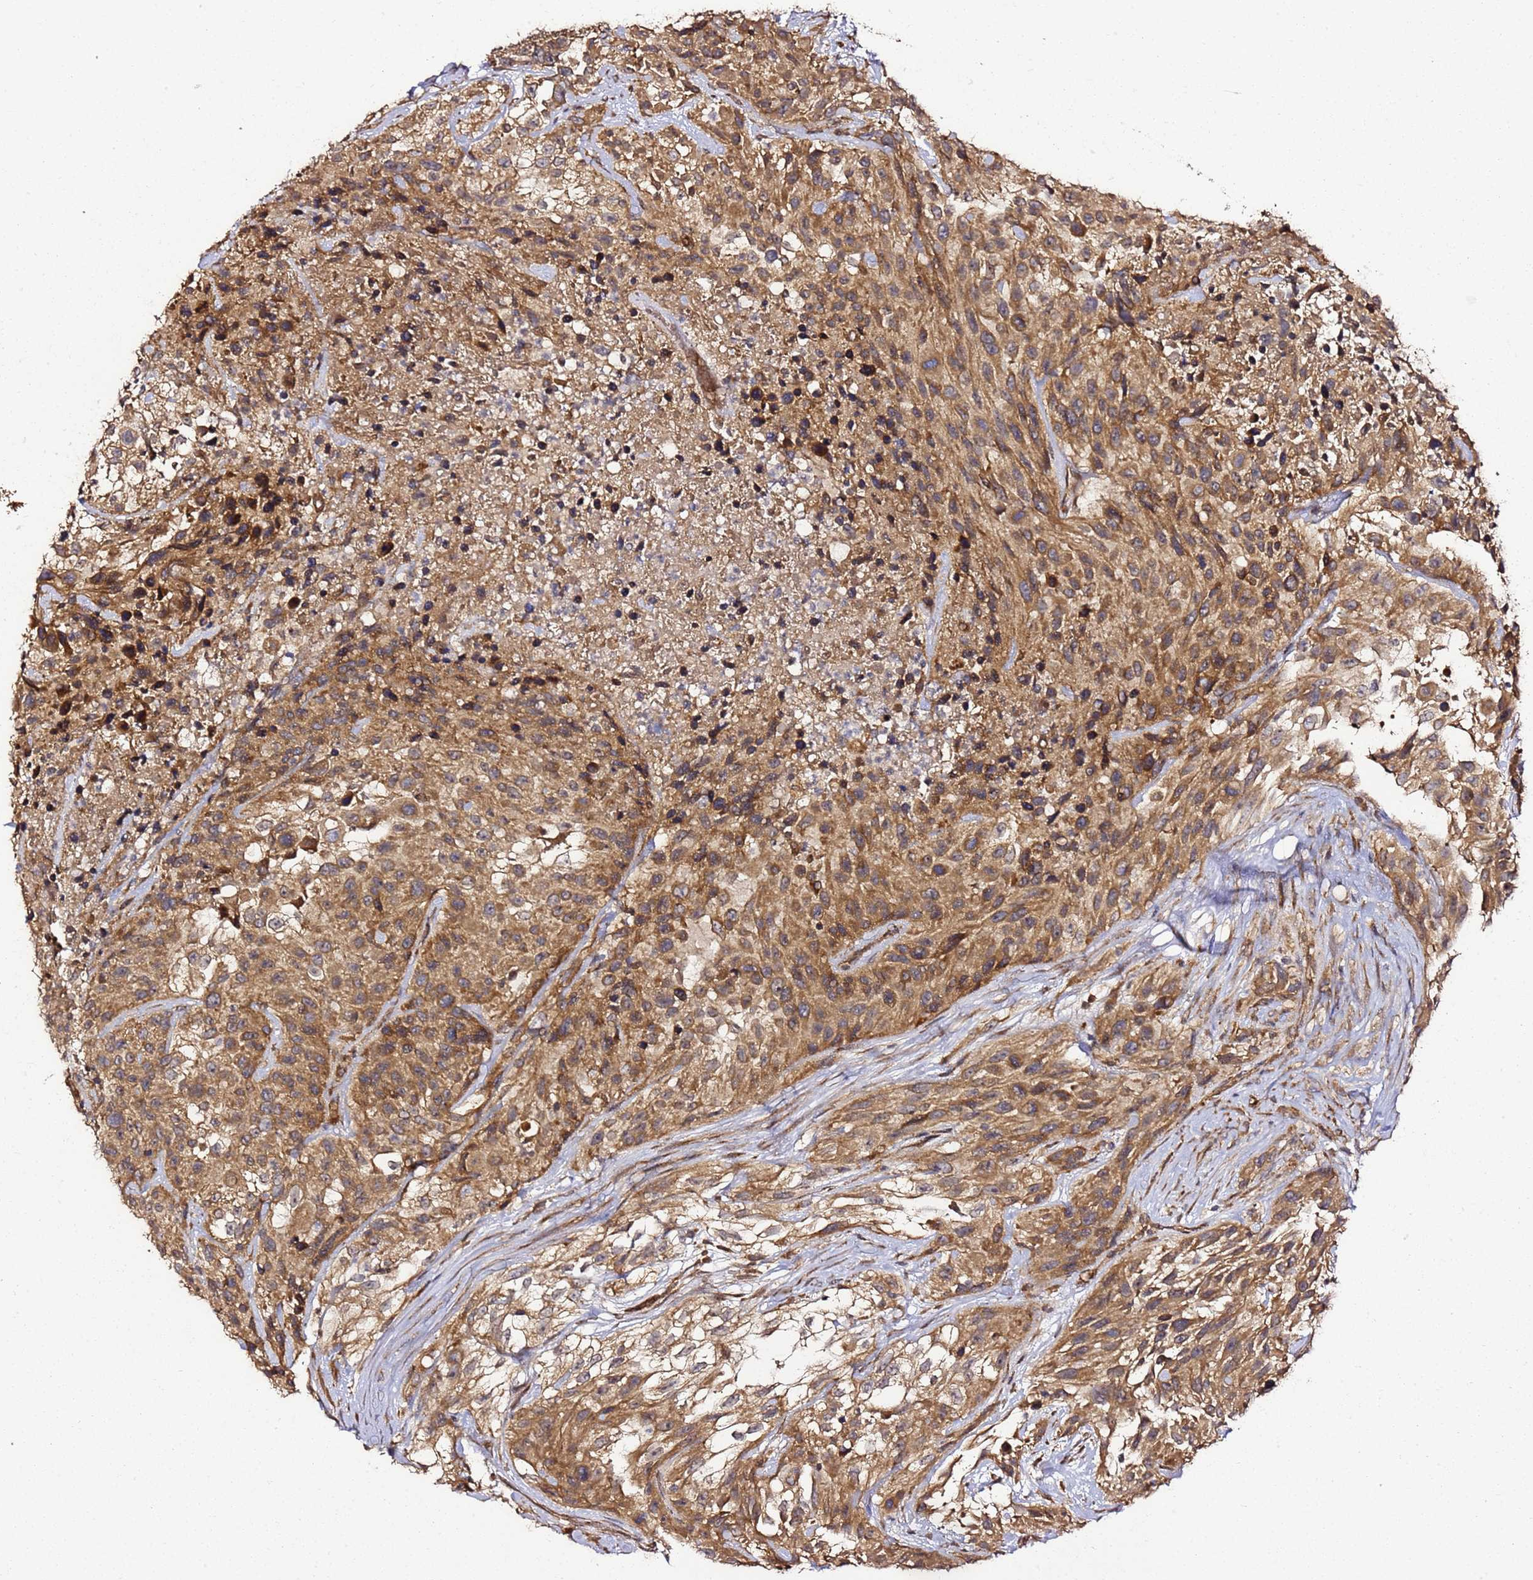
{"staining": {"intensity": "moderate", "quantity": ">75%", "location": "cytoplasmic/membranous"}, "tissue": "urothelial cancer", "cell_type": "Tumor cells", "image_type": "cancer", "snomed": [{"axis": "morphology", "description": "Urothelial carcinoma, High grade"}, {"axis": "topography", "description": "Urinary bladder"}], "caption": "Tumor cells display medium levels of moderate cytoplasmic/membranous expression in about >75% of cells in high-grade urothelial carcinoma.", "gene": "TM2D2", "patient": {"sex": "female", "age": 70}}